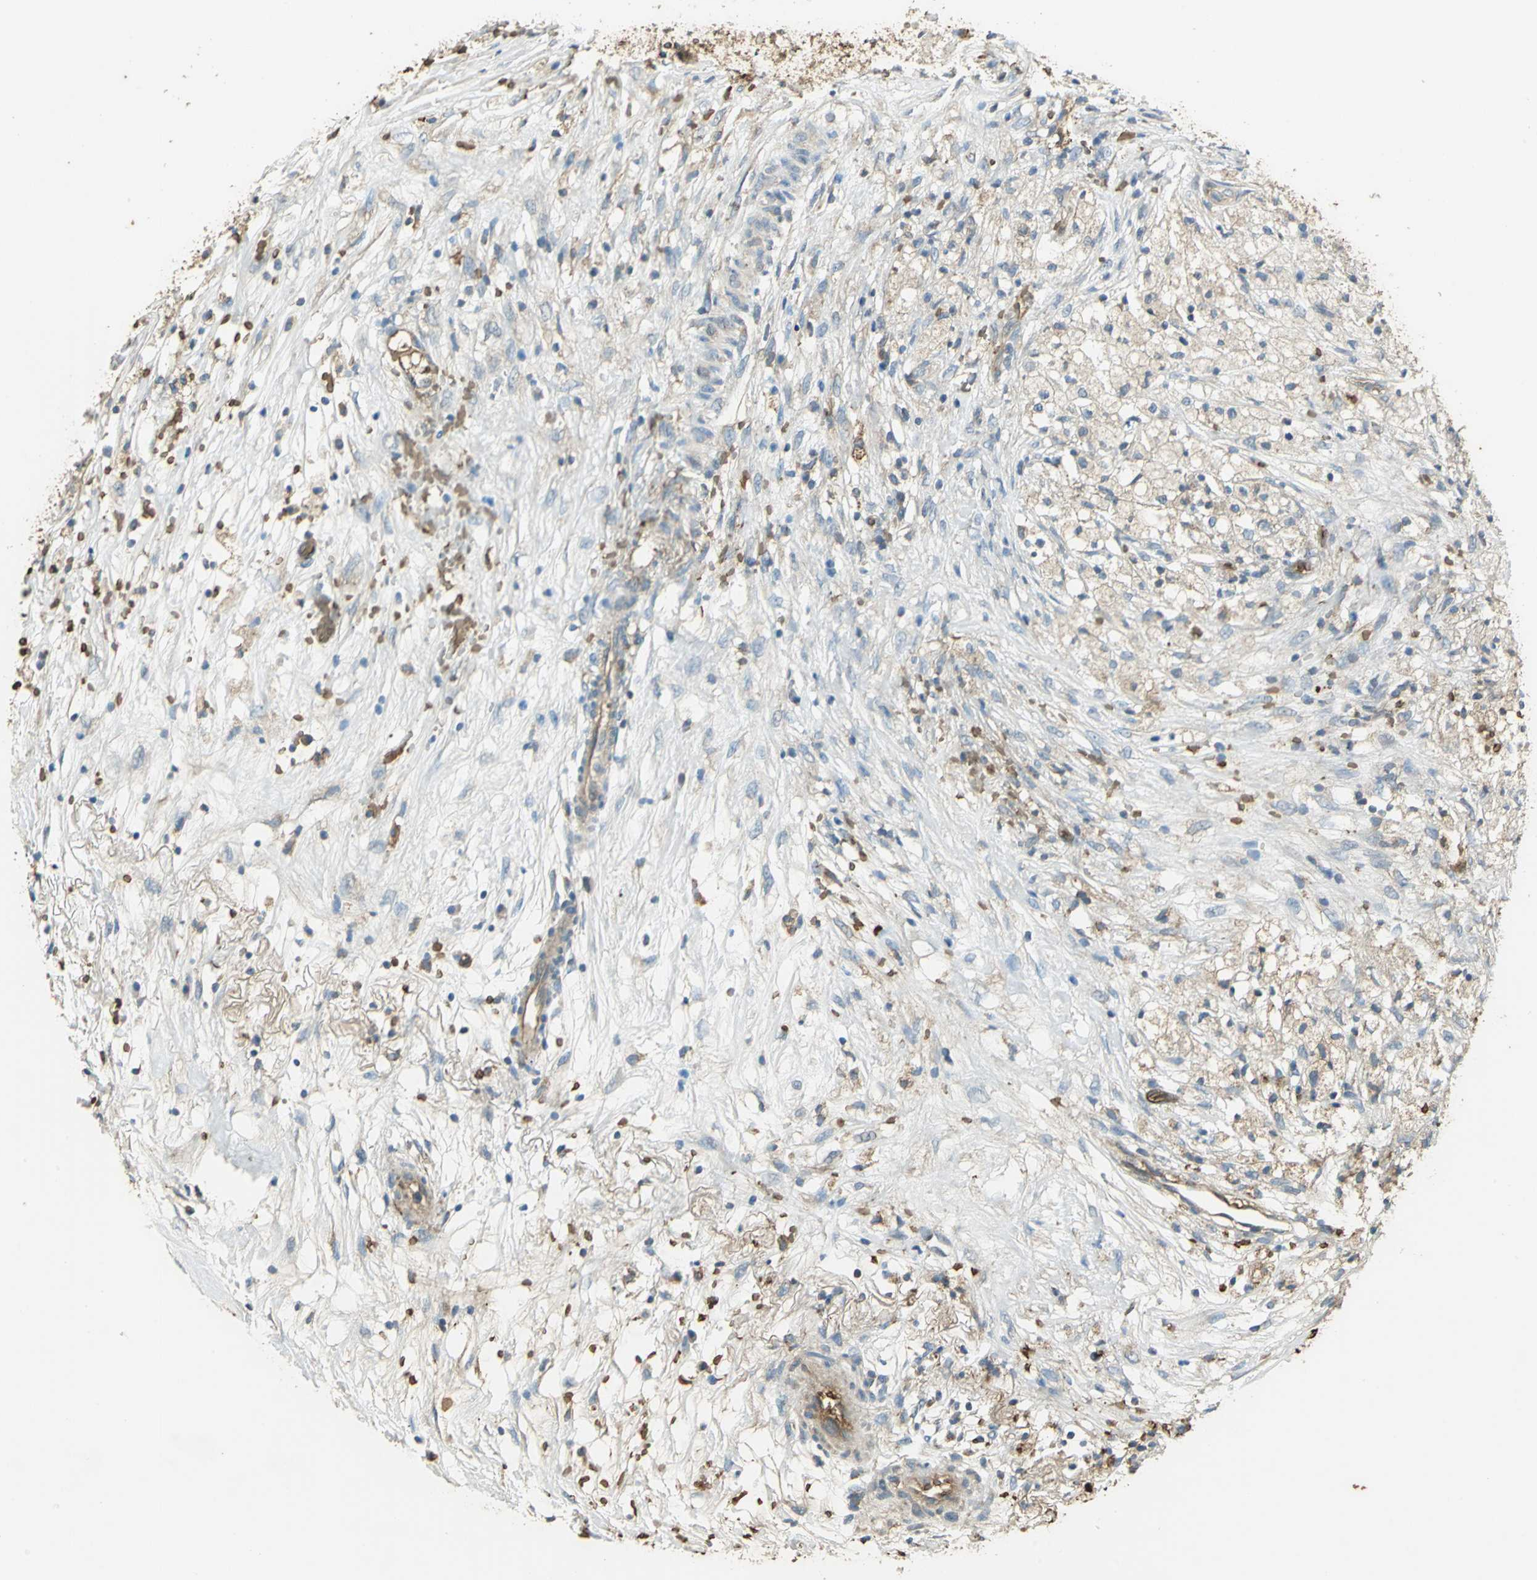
{"staining": {"intensity": "weak", "quantity": "25%-75%", "location": "cytoplasmic/membranous"}, "tissue": "ovarian cancer", "cell_type": "Tumor cells", "image_type": "cancer", "snomed": [{"axis": "morphology", "description": "Carcinoma, endometroid"}, {"axis": "topography", "description": "Ovary"}], "caption": "A low amount of weak cytoplasmic/membranous positivity is appreciated in about 25%-75% of tumor cells in ovarian cancer tissue.", "gene": "DDAH1", "patient": {"sex": "female", "age": 42}}